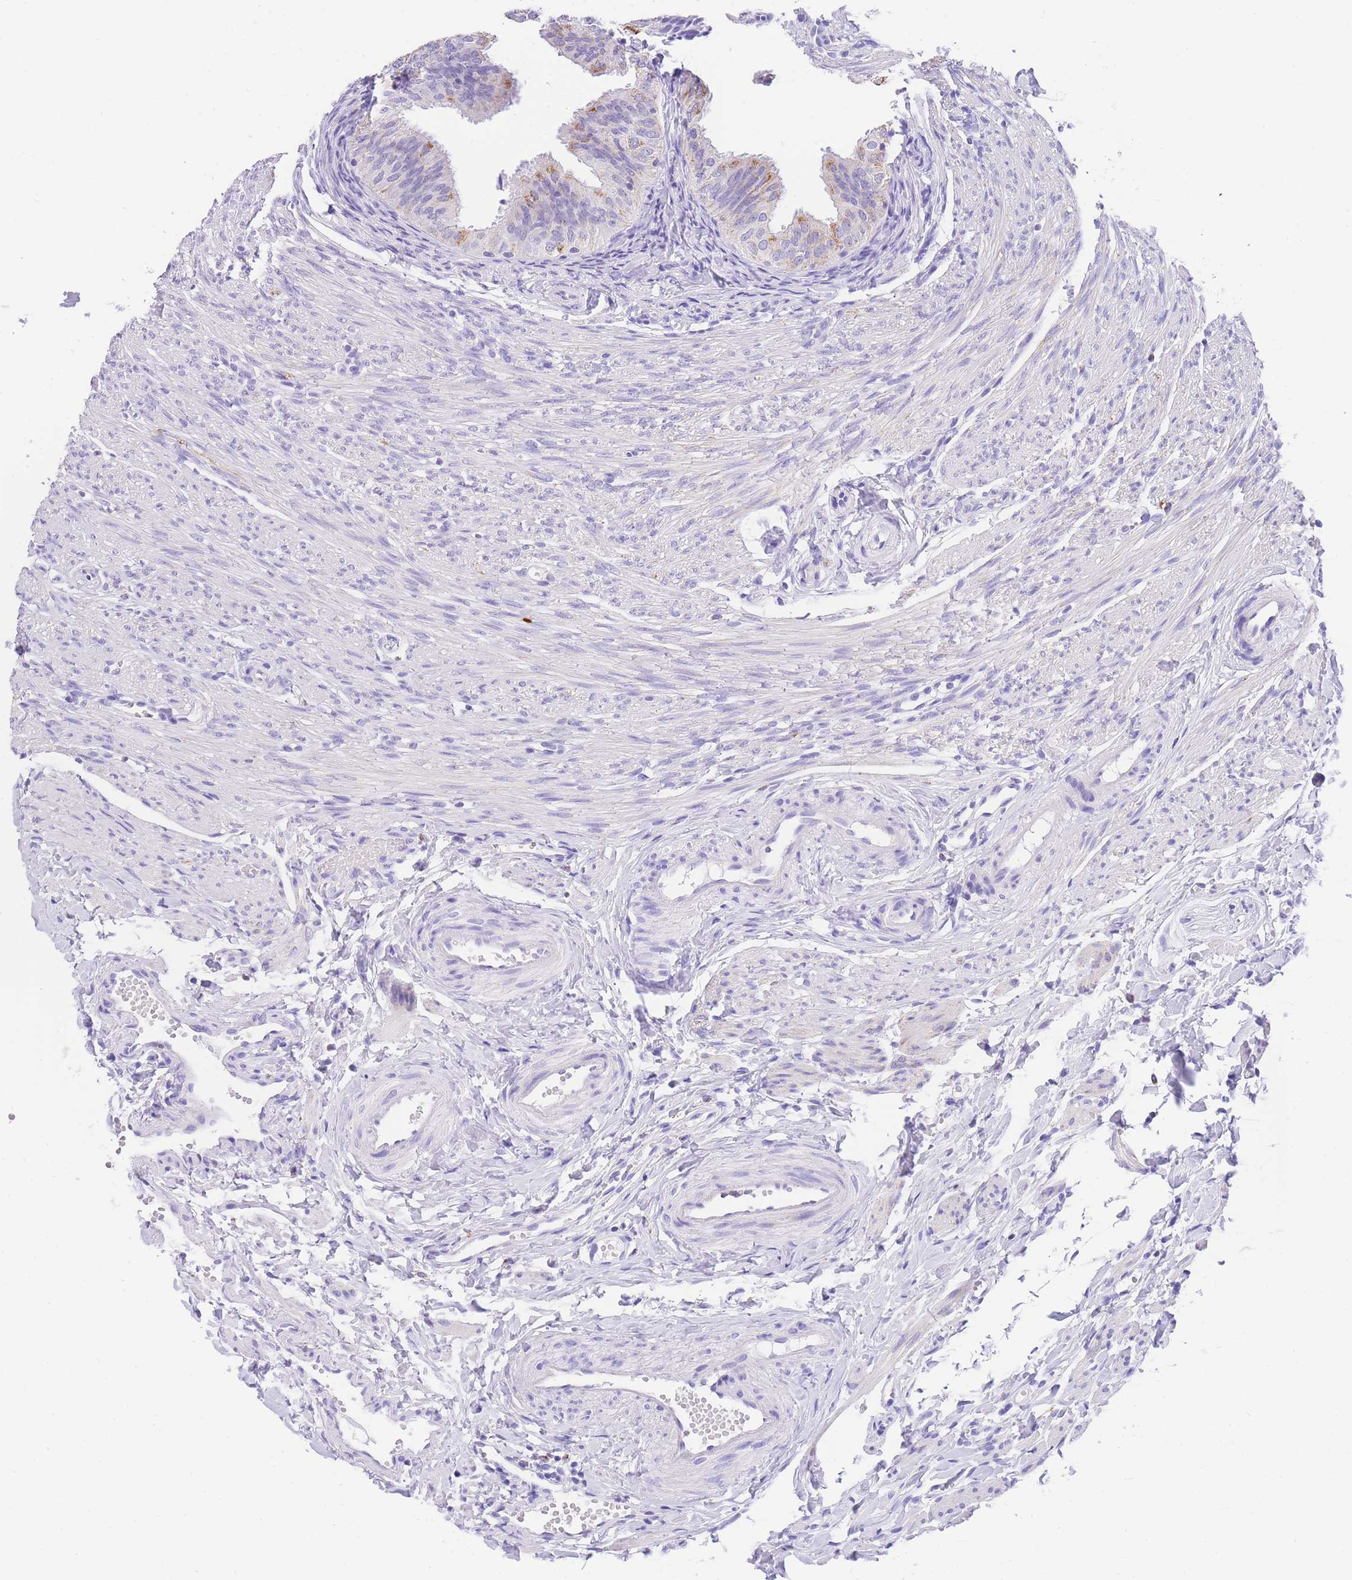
{"staining": {"intensity": "moderate", "quantity": "<25%", "location": "cytoplasmic/membranous"}, "tissue": "fallopian tube", "cell_type": "Glandular cells", "image_type": "normal", "snomed": [{"axis": "morphology", "description": "Normal tissue, NOS"}, {"axis": "topography", "description": "Fallopian tube"}], "caption": "IHC histopathology image of unremarkable fallopian tube: human fallopian tube stained using IHC reveals low levels of moderate protein expression localized specifically in the cytoplasmic/membranous of glandular cells, appearing as a cytoplasmic/membranous brown color.", "gene": "NKD2", "patient": {"sex": "female", "age": 35}}